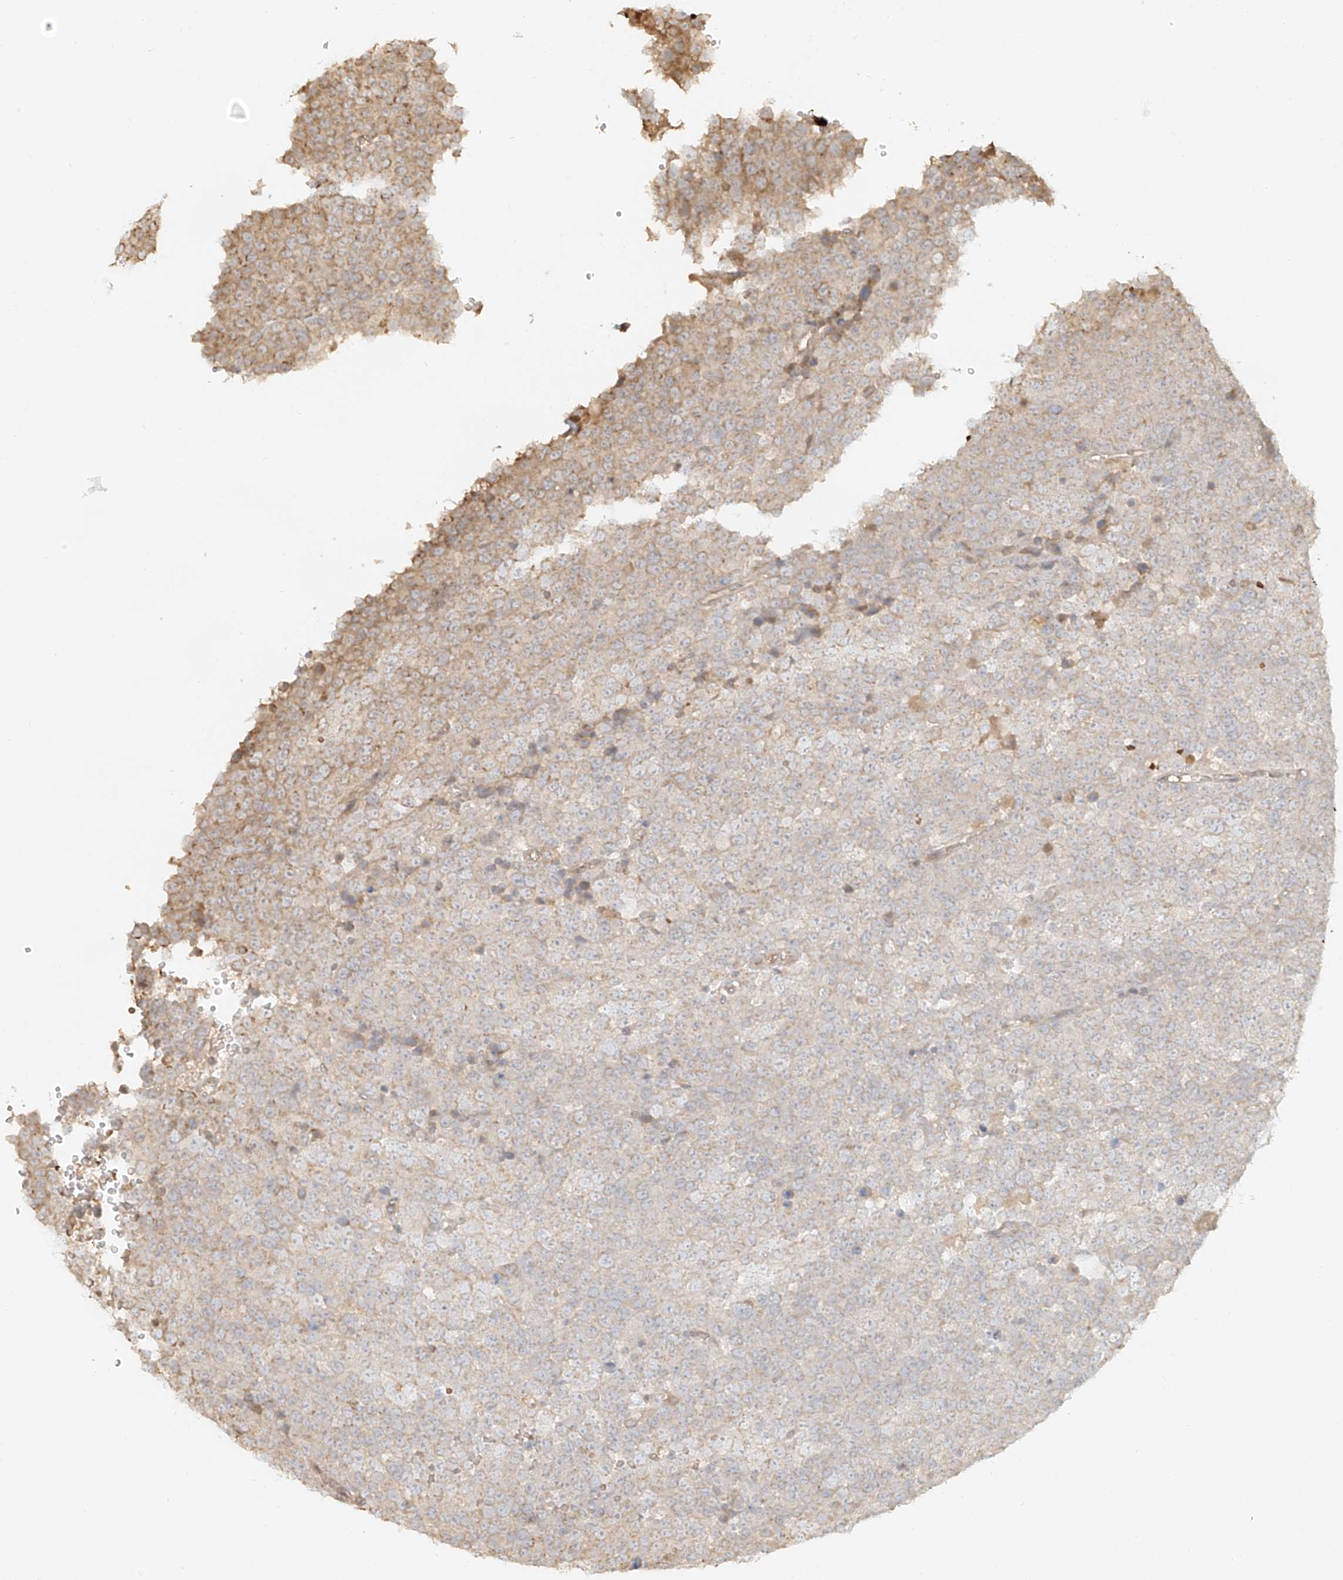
{"staining": {"intensity": "weak", "quantity": "25%-75%", "location": "cytoplasmic/membranous"}, "tissue": "testis cancer", "cell_type": "Tumor cells", "image_type": "cancer", "snomed": [{"axis": "morphology", "description": "Seminoma, NOS"}, {"axis": "topography", "description": "Testis"}], "caption": "This image demonstrates seminoma (testis) stained with immunohistochemistry (IHC) to label a protein in brown. The cytoplasmic/membranous of tumor cells show weak positivity for the protein. Nuclei are counter-stained blue.", "gene": "UPK1B", "patient": {"sex": "male", "age": 71}}